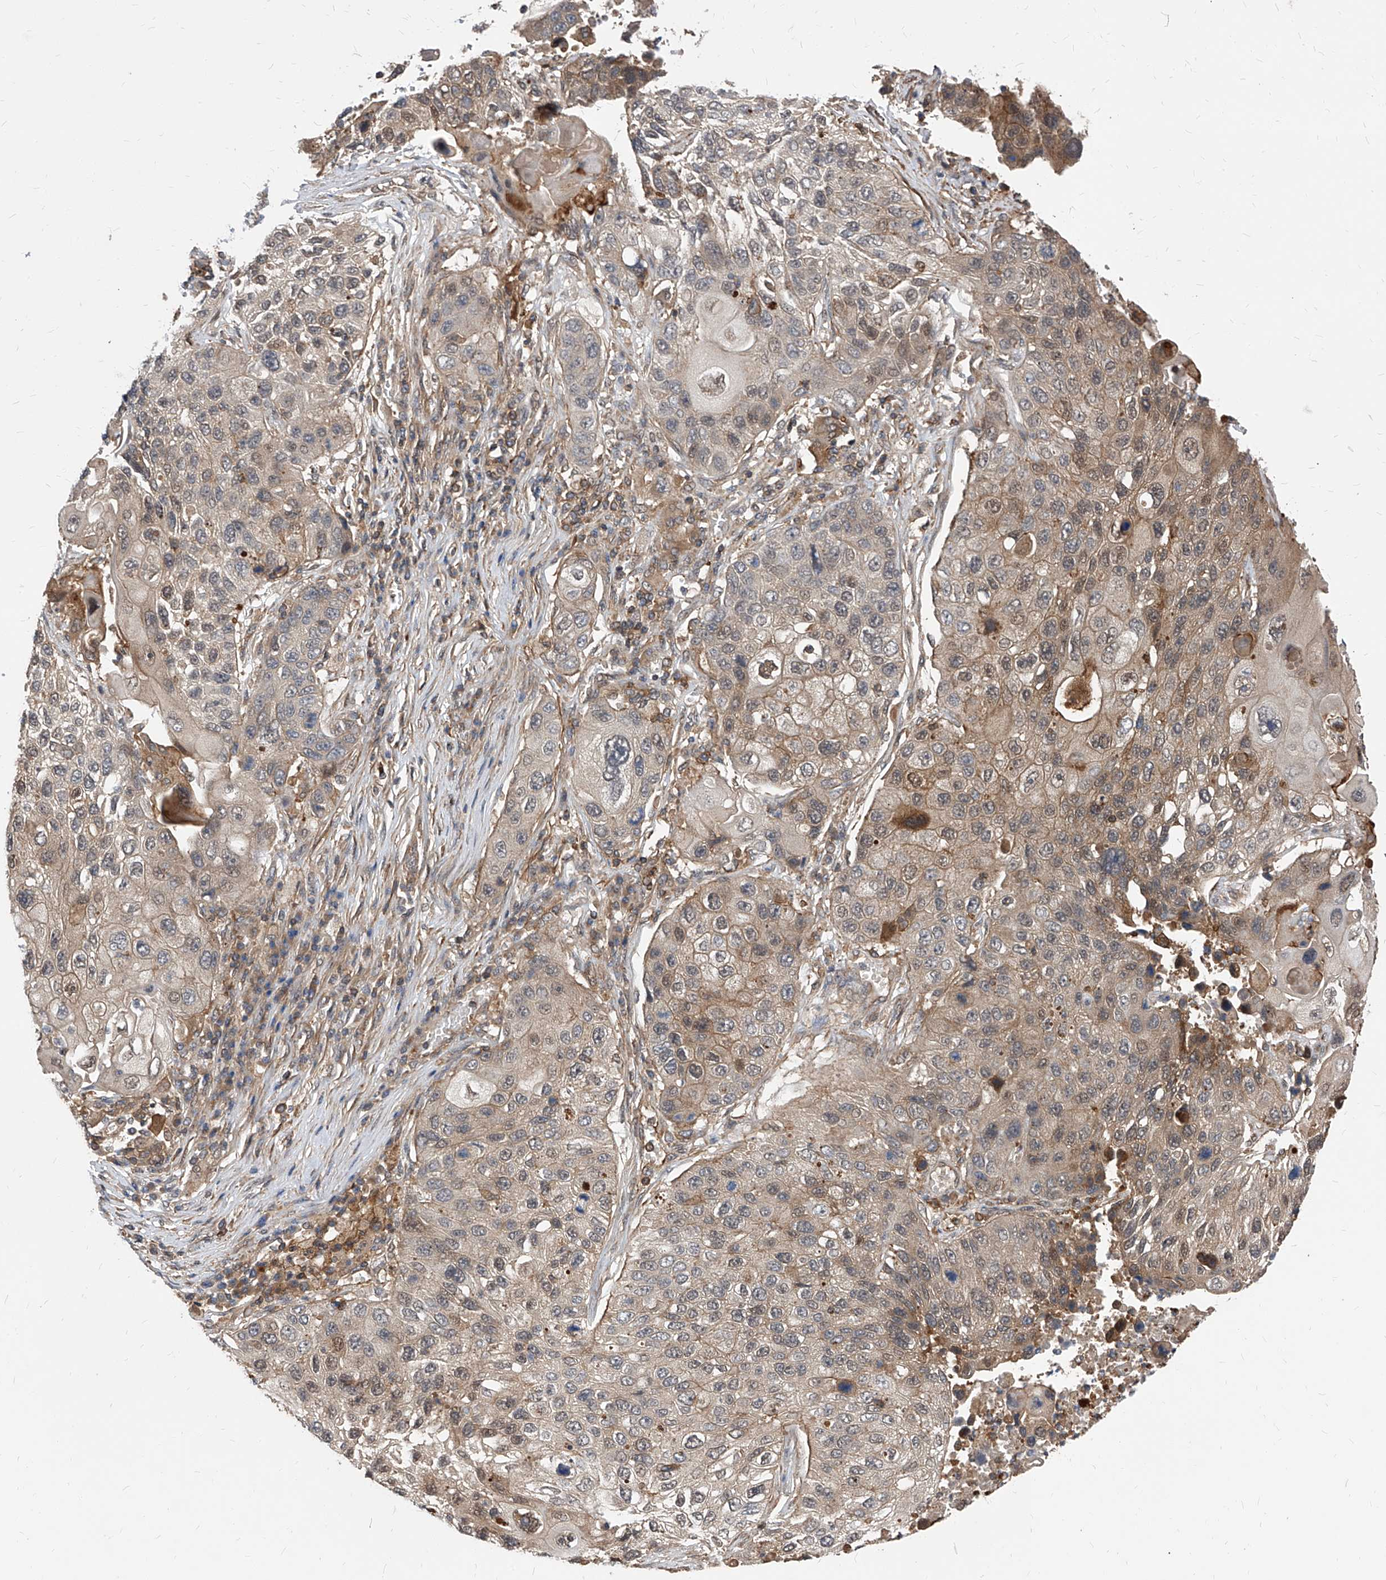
{"staining": {"intensity": "moderate", "quantity": "25%-75%", "location": "cytoplasmic/membranous"}, "tissue": "lung cancer", "cell_type": "Tumor cells", "image_type": "cancer", "snomed": [{"axis": "morphology", "description": "Squamous cell carcinoma, NOS"}, {"axis": "topography", "description": "Lung"}], "caption": "Tumor cells reveal medium levels of moderate cytoplasmic/membranous positivity in about 25%-75% of cells in squamous cell carcinoma (lung). (brown staining indicates protein expression, while blue staining denotes nuclei).", "gene": "ABRACL", "patient": {"sex": "male", "age": 61}}